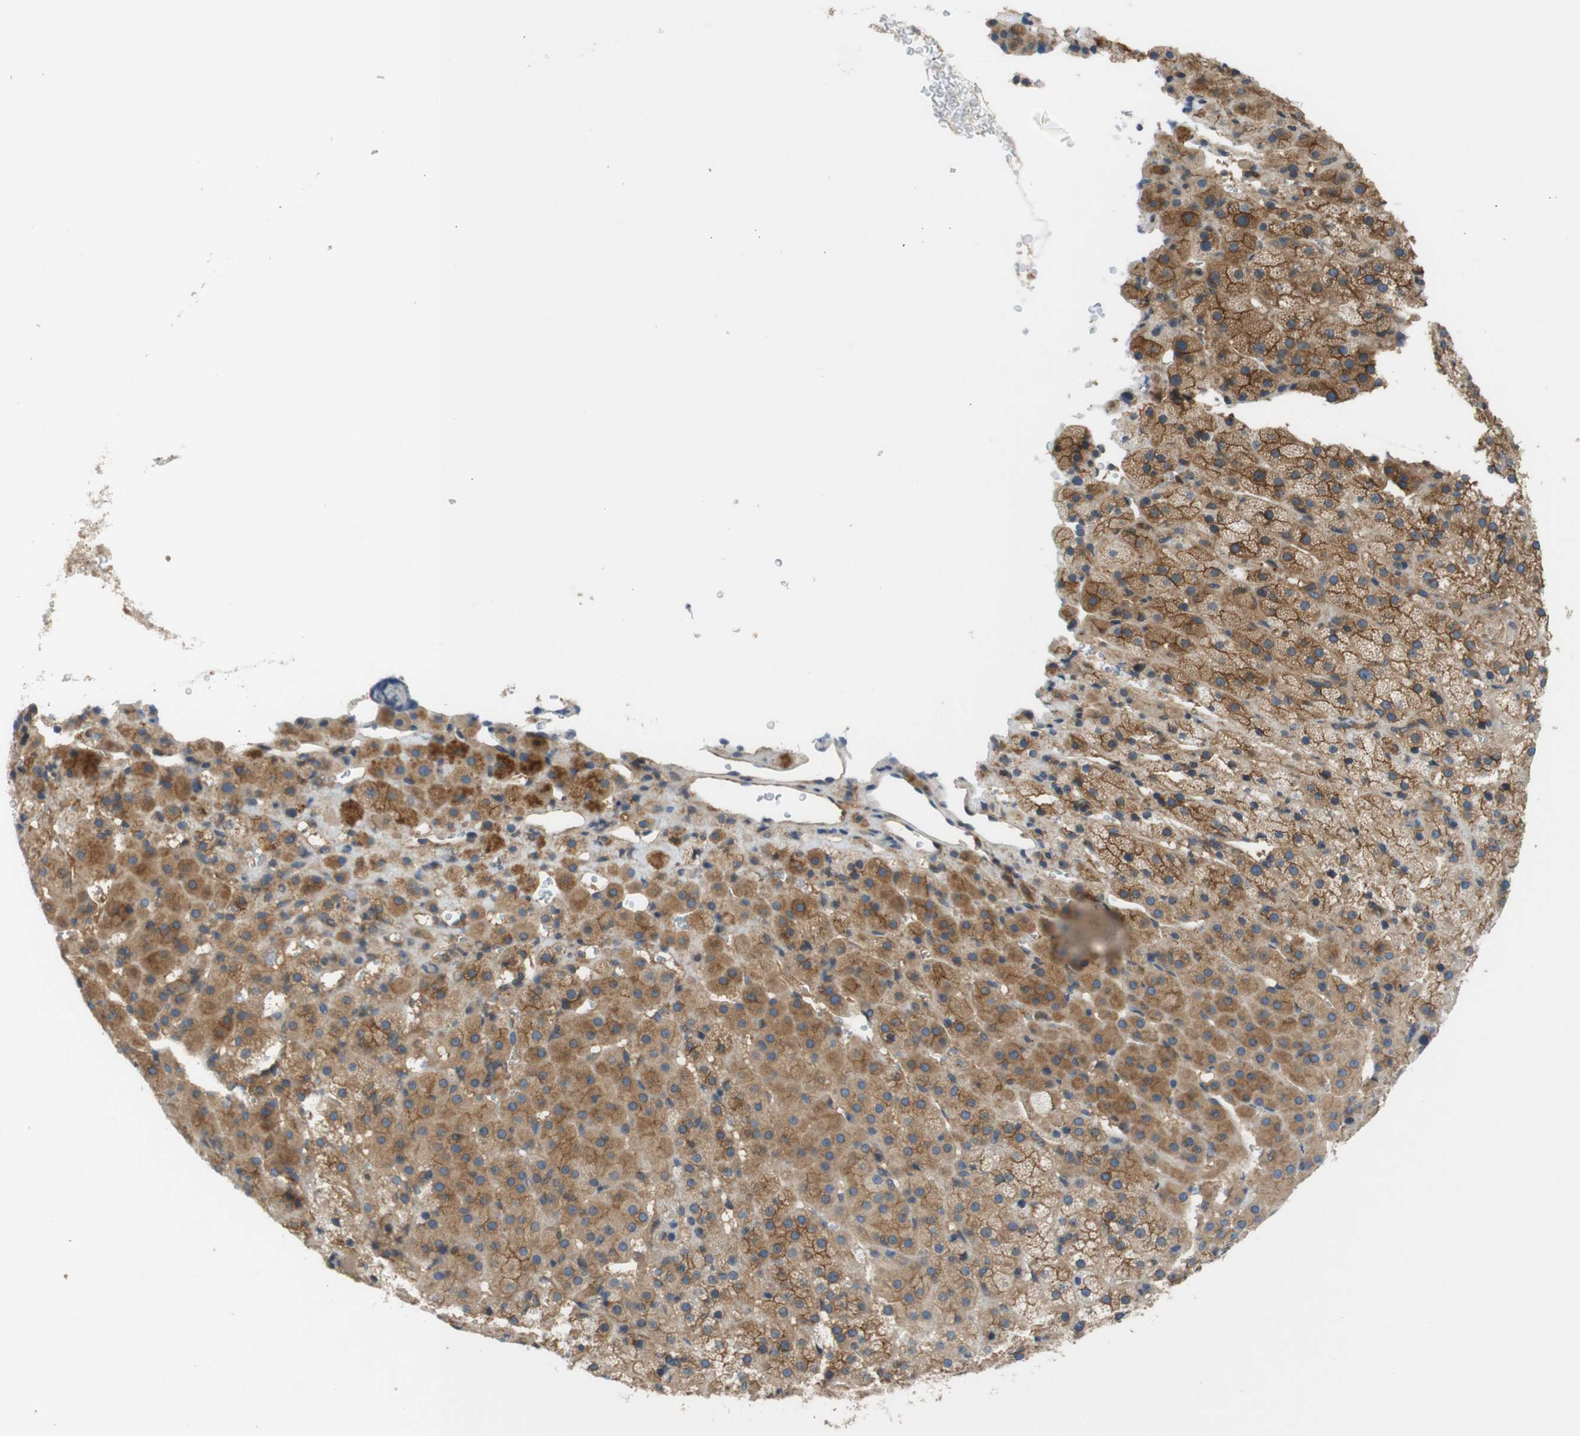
{"staining": {"intensity": "moderate", "quantity": ">75%", "location": "cytoplasmic/membranous"}, "tissue": "adrenal gland", "cell_type": "Glandular cells", "image_type": "normal", "snomed": [{"axis": "morphology", "description": "Normal tissue, NOS"}, {"axis": "topography", "description": "Adrenal gland"}], "caption": "Protein expression analysis of normal adrenal gland demonstrates moderate cytoplasmic/membranous staining in about >75% of glandular cells.", "gene": "PCDH10", "patient": {"sex": "female", "age": 57}}